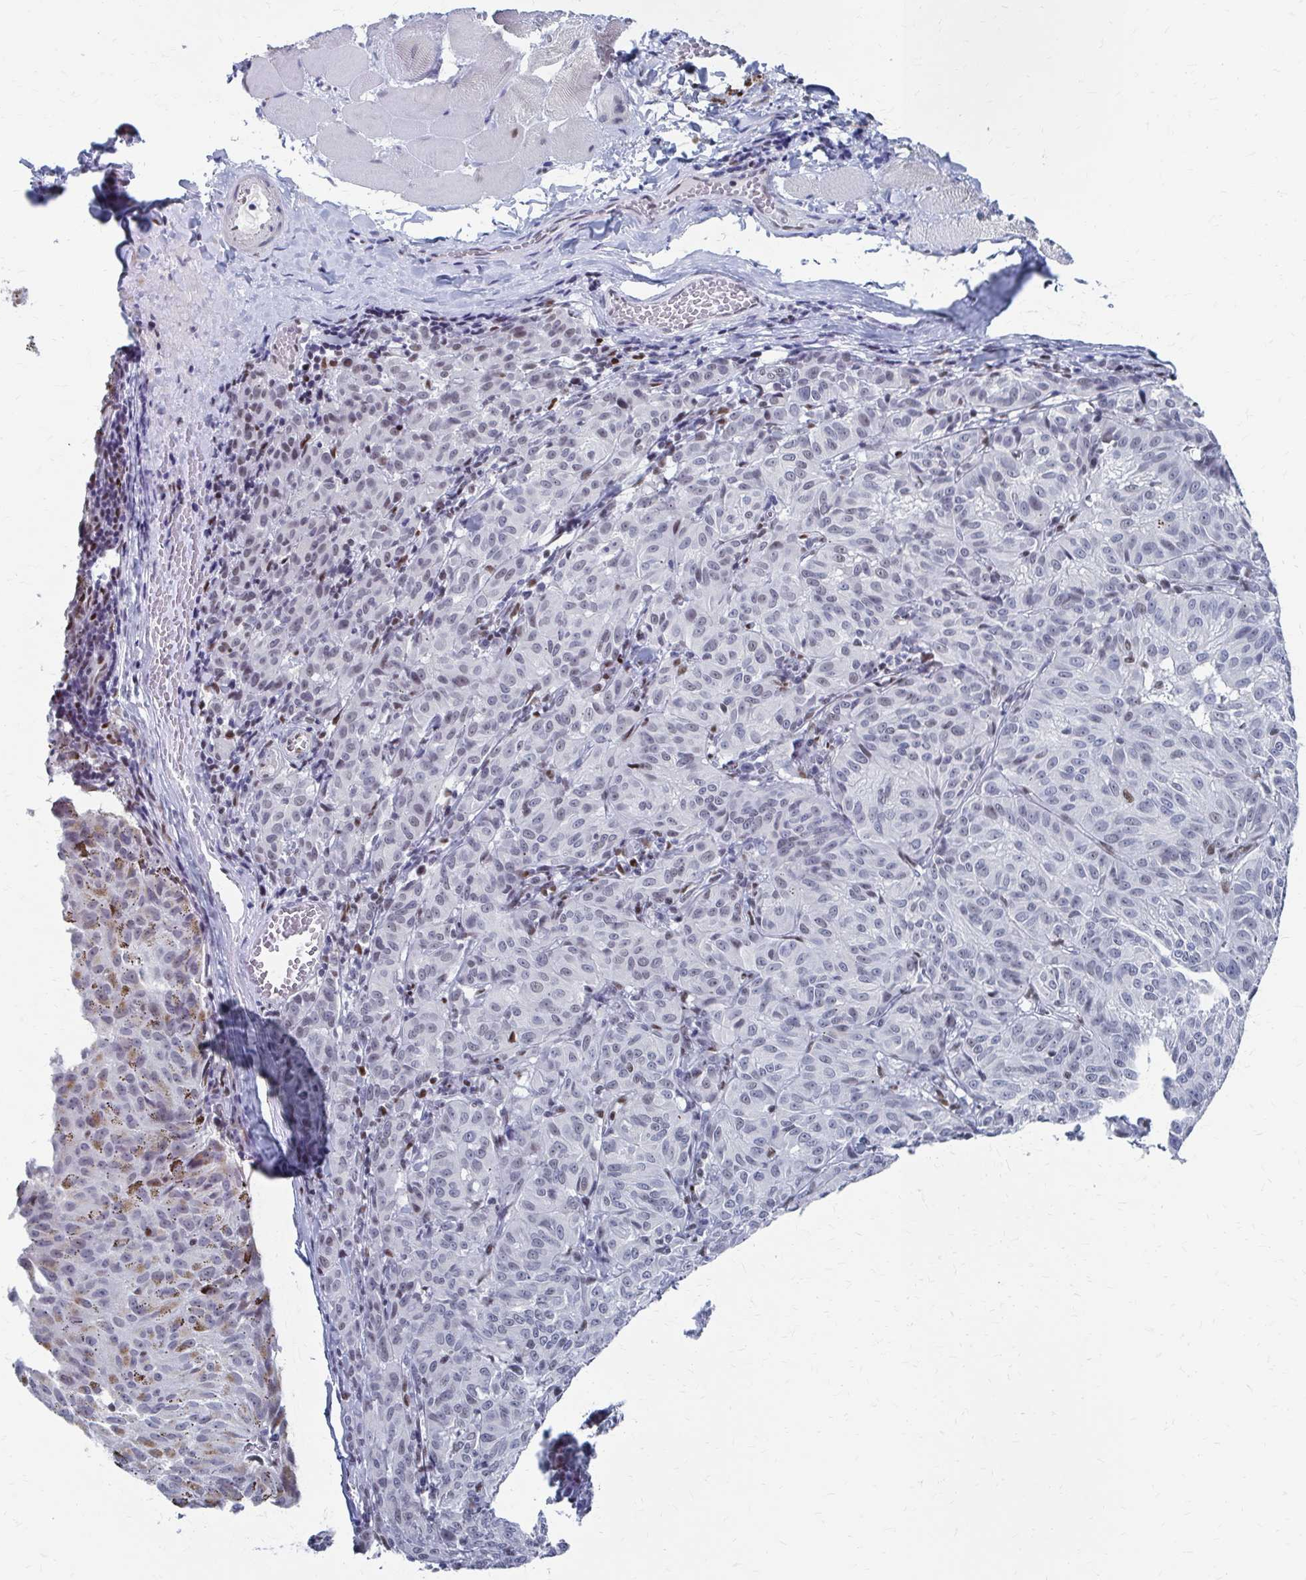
{"staining": {"intensity": "negative", "quantity": "none", "location": "none"}, "tissue": "melanoma", "cell_type": "Tumor cells", "image_type": "cancer", "snomed": [{"axis": "morphology", "description": "Malignant melanoma, NOS"}, {"axis": "topography", "description": "Skin"}], "caption": "Tumor cells show no significant protein expression in melanoma. (DAB (3,3'-diaminobenzidine) immunohistochemistry (IHC) with hematoxylin counter stain).", "gene": "CDIN1", "patient": {"sex": "female", "age": 72}}